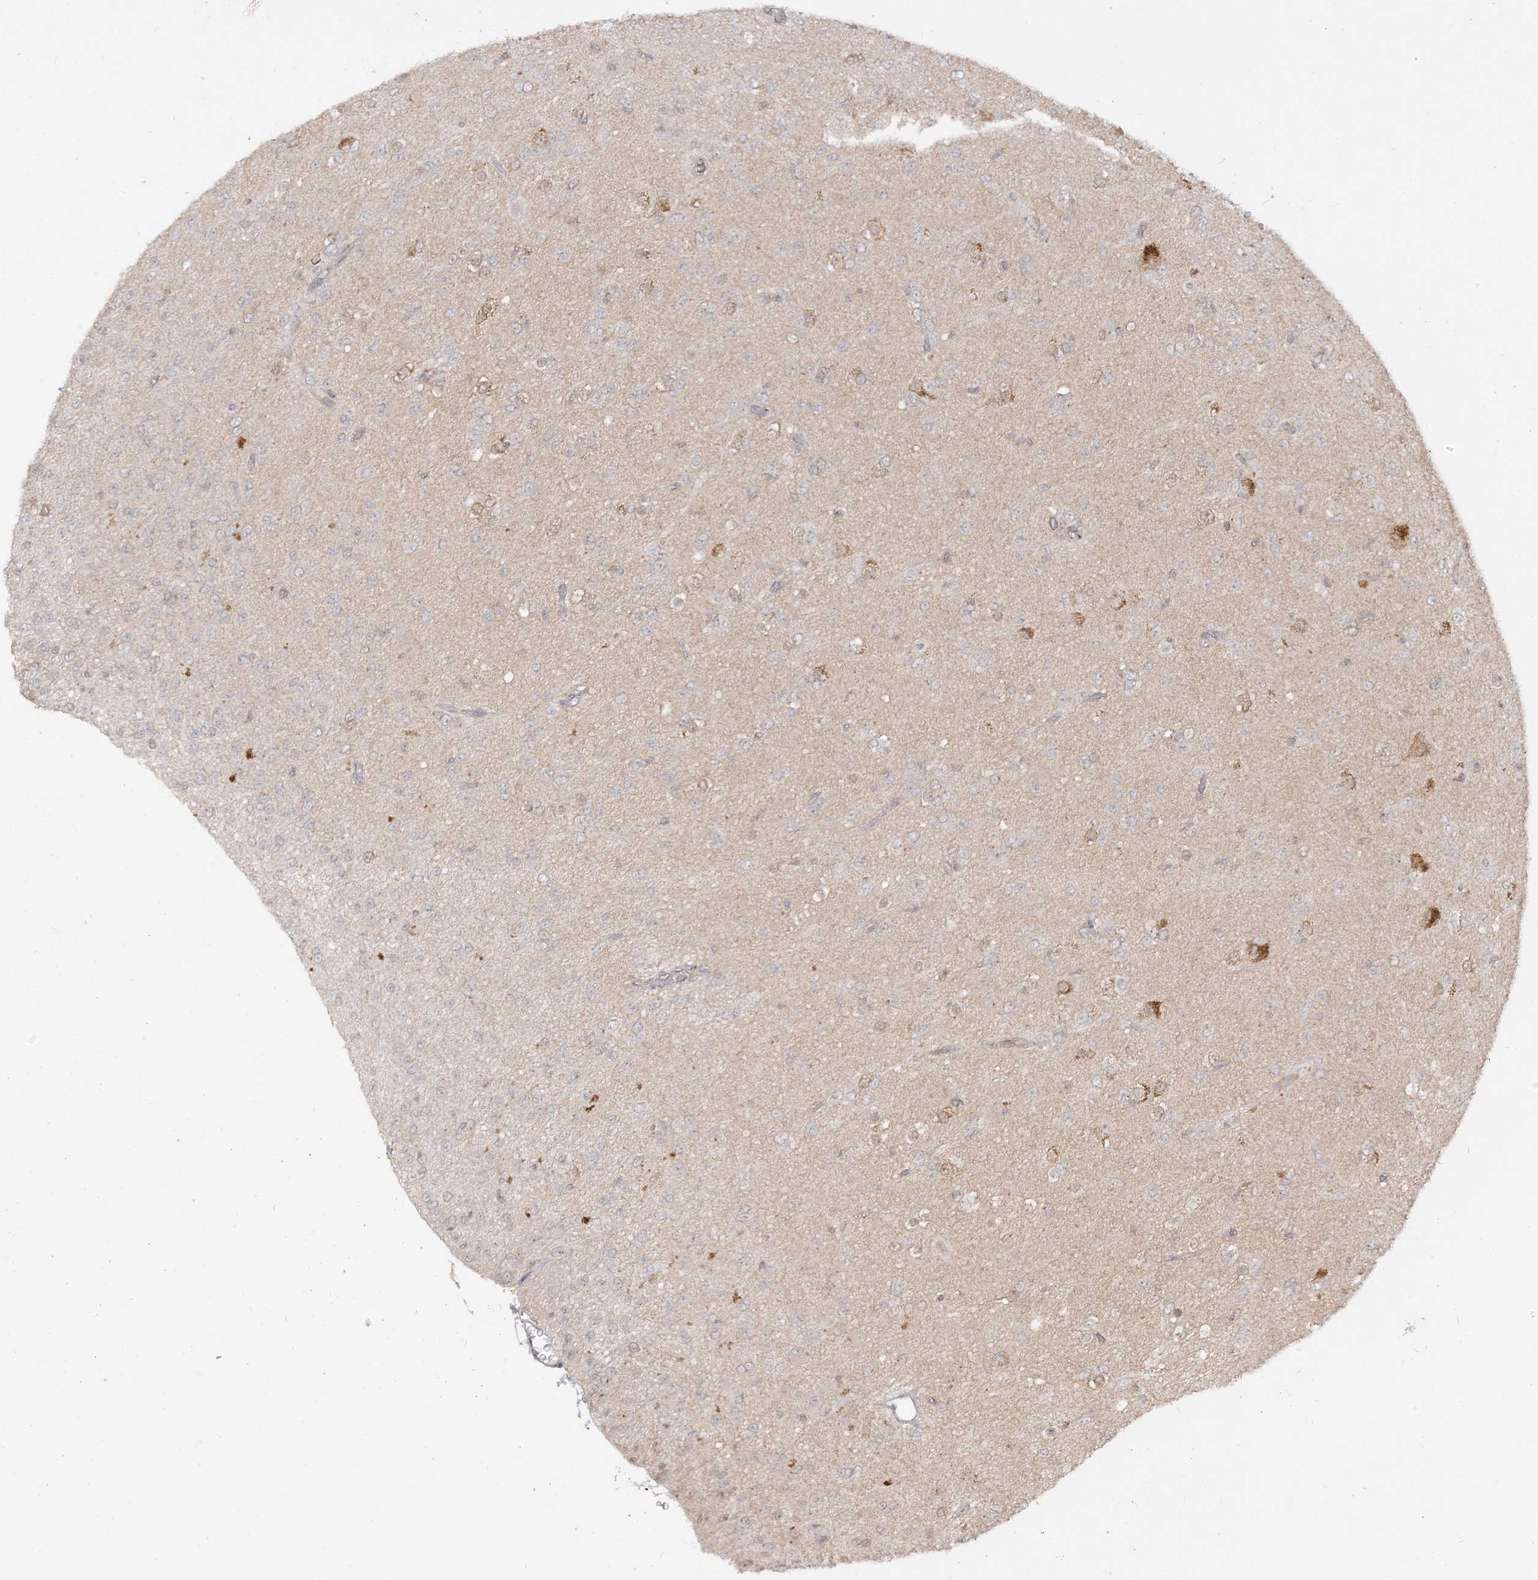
{"staining": {"intensity": "negative", "quantity": "none", "location": "none"}, "tissue": "glioma", "cell_type": "Tumor cells", "image_type": "cancer", "snomed": [{"axis": "morphology", "description": "Glioma, malignant, Low grade"}, {"axis": "topography", "description": "Brain"}], "caption": "Protein analysis of malignant glioma (low-grade) reveals no significant expression in tumor cells.", "gene": "TBCC", "patient": {"sex": "male", "age": 65}}